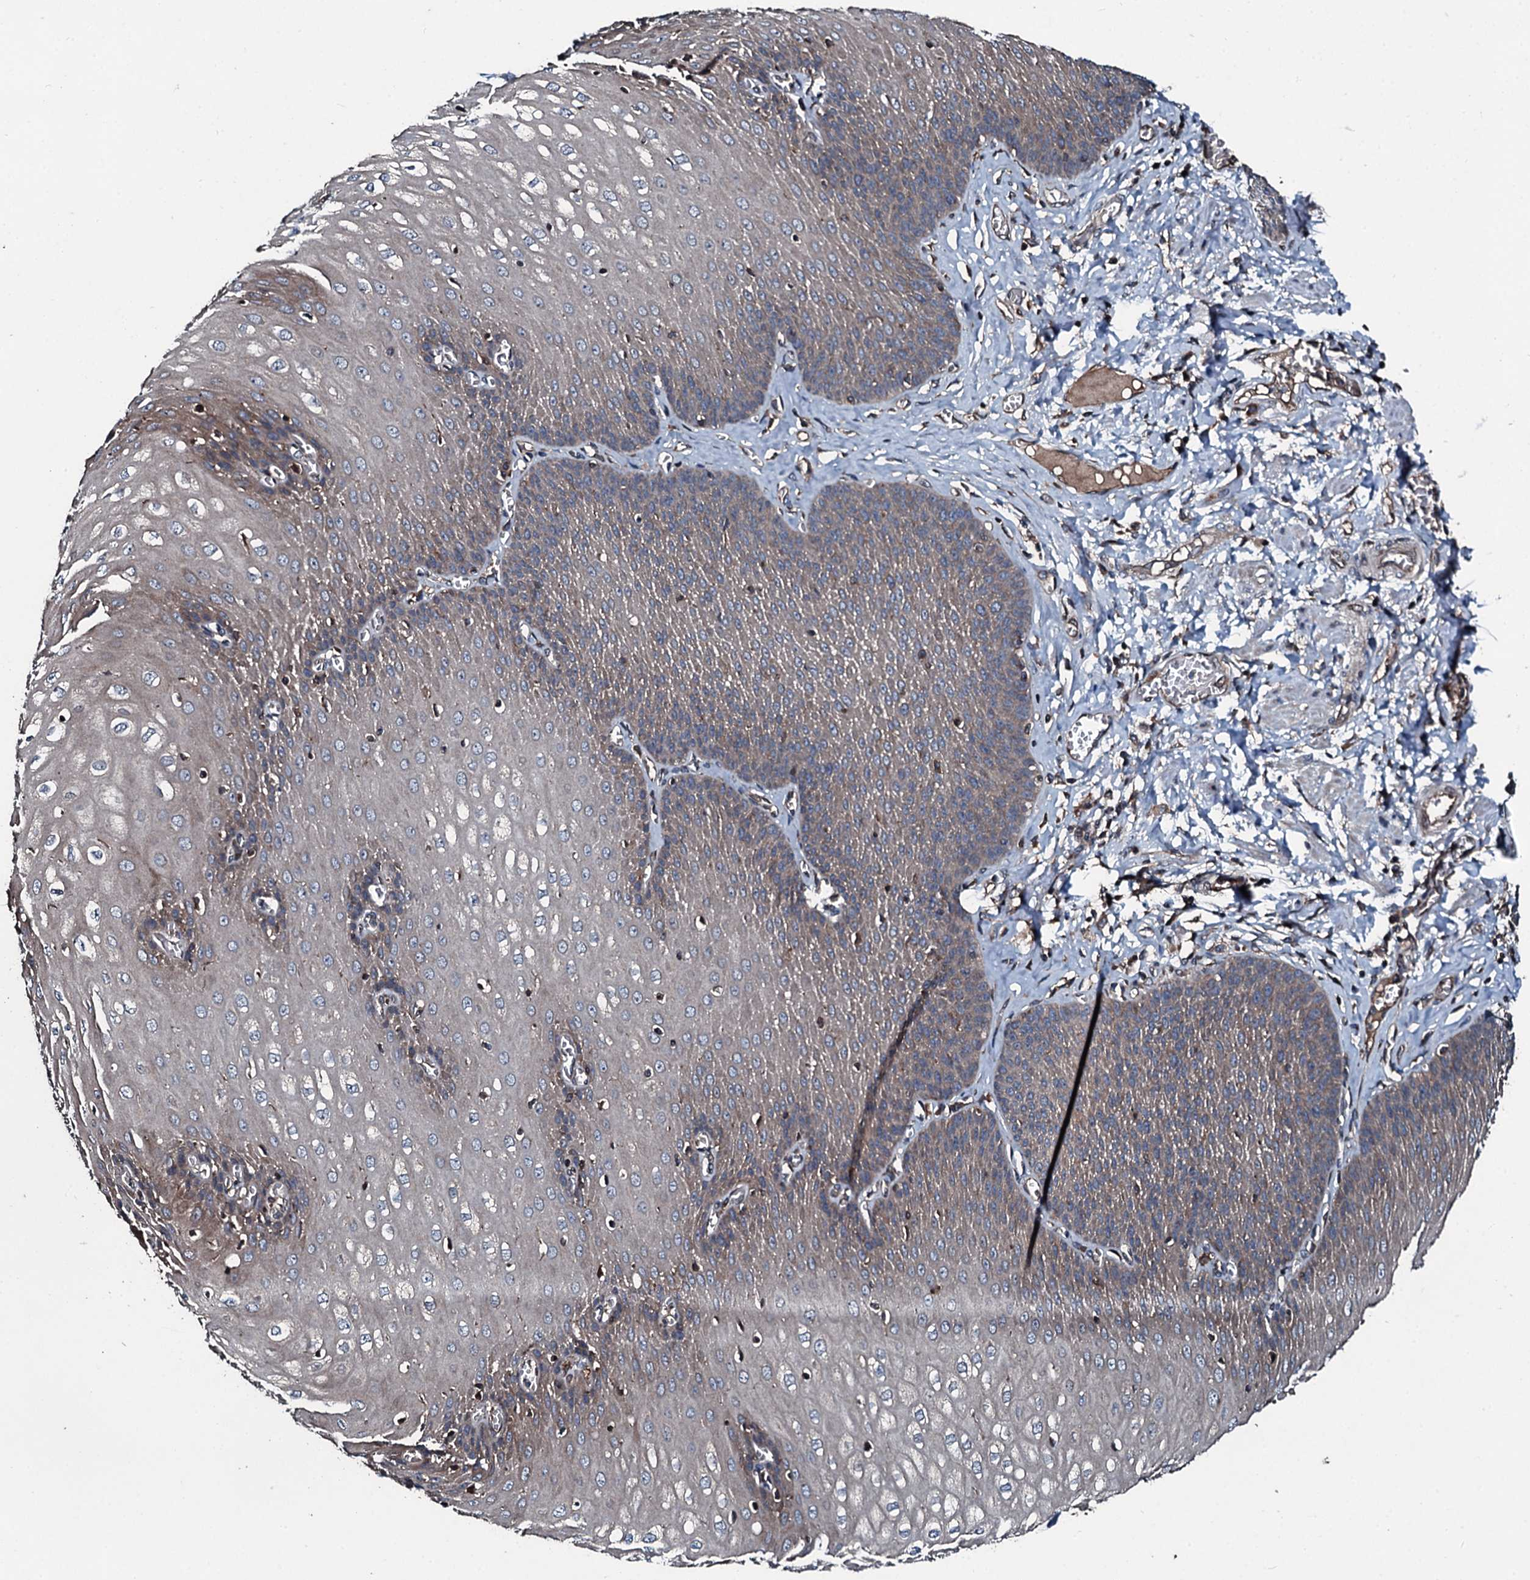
{"staining": {"intensity": "moderate", "quantity": "25%-75%", "location": "cytoplasmic/membranous"}, "tissue": "esophagus", "cell_type": "Squamous epithelial cells", "image_type": "normal", "snomed": [{"axis": "morphology", "description": "Normal tissue, NOS"}, {"axis": "topography", "description": "Esophagus"}], "caption": "Moderate cytoplasmic/membranous staining for a protein is seen in approximately 25%-75% of squamous epithelial cells of benign esophagus using IHC.", "gene": "AARS1", "patient": {"sex": "male", "age": 60}}